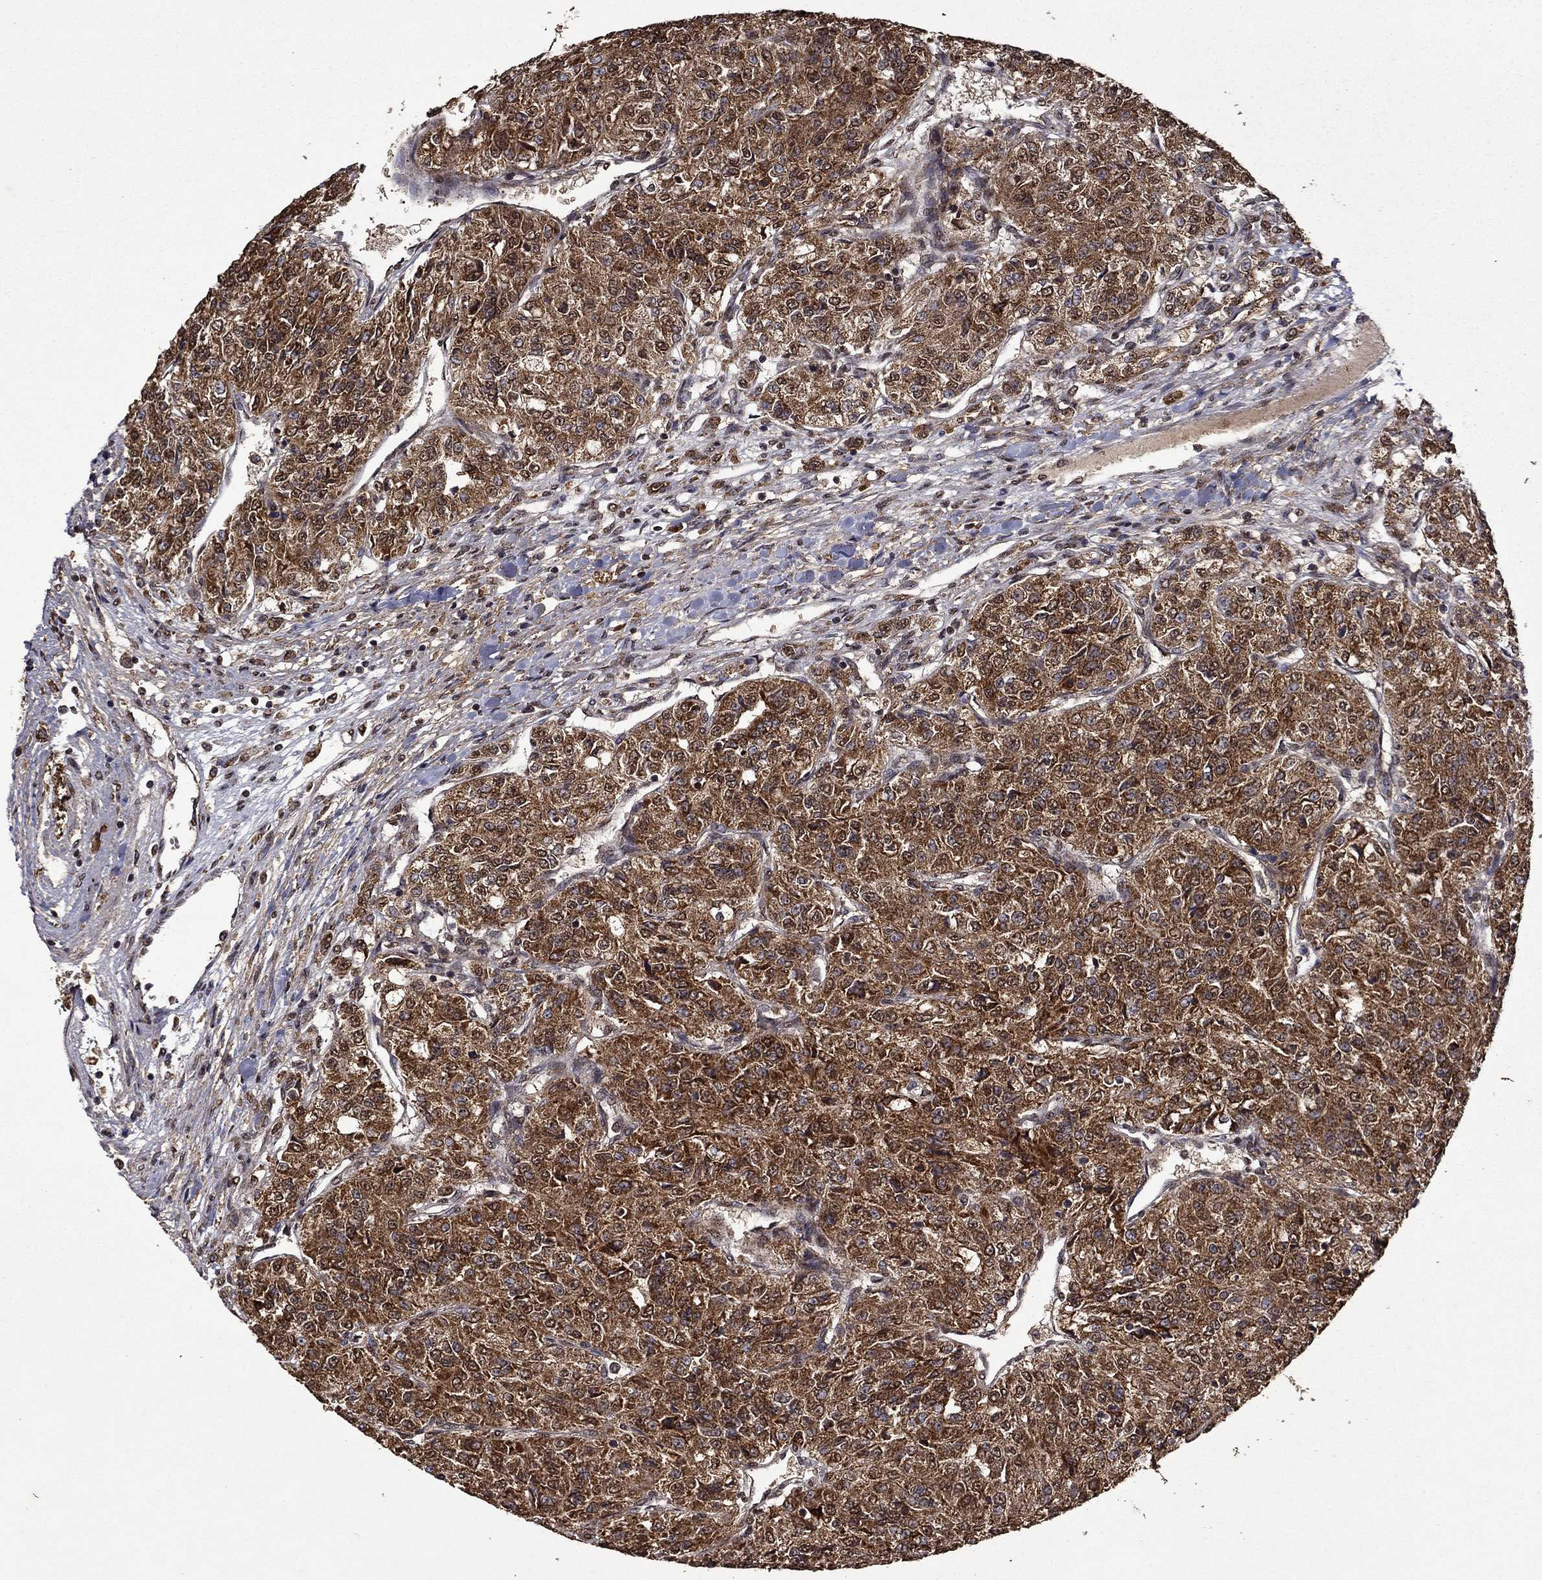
{"staining": {"intensity": "strong", "quantity": ">75%", "location": "cytoplasmic/membranous"}, "tissue": "renal cancer", "cell_type": "Tumor cells", "image_type": "cancer", "snomed": [{"axis": "morphology", "description": "Adenocarcinoma, NOS"}, {"axis": "topography", "description": "Kidney"}], "caption": "Immunohistochemistry (IHC) of renal adenocarcinoma exhibits high levels of strong cytoplasmic/membranous staining in about >75% of tumor cells.", "gene": "ITM2B", "patient": {"sex": "female", "age": 63}}